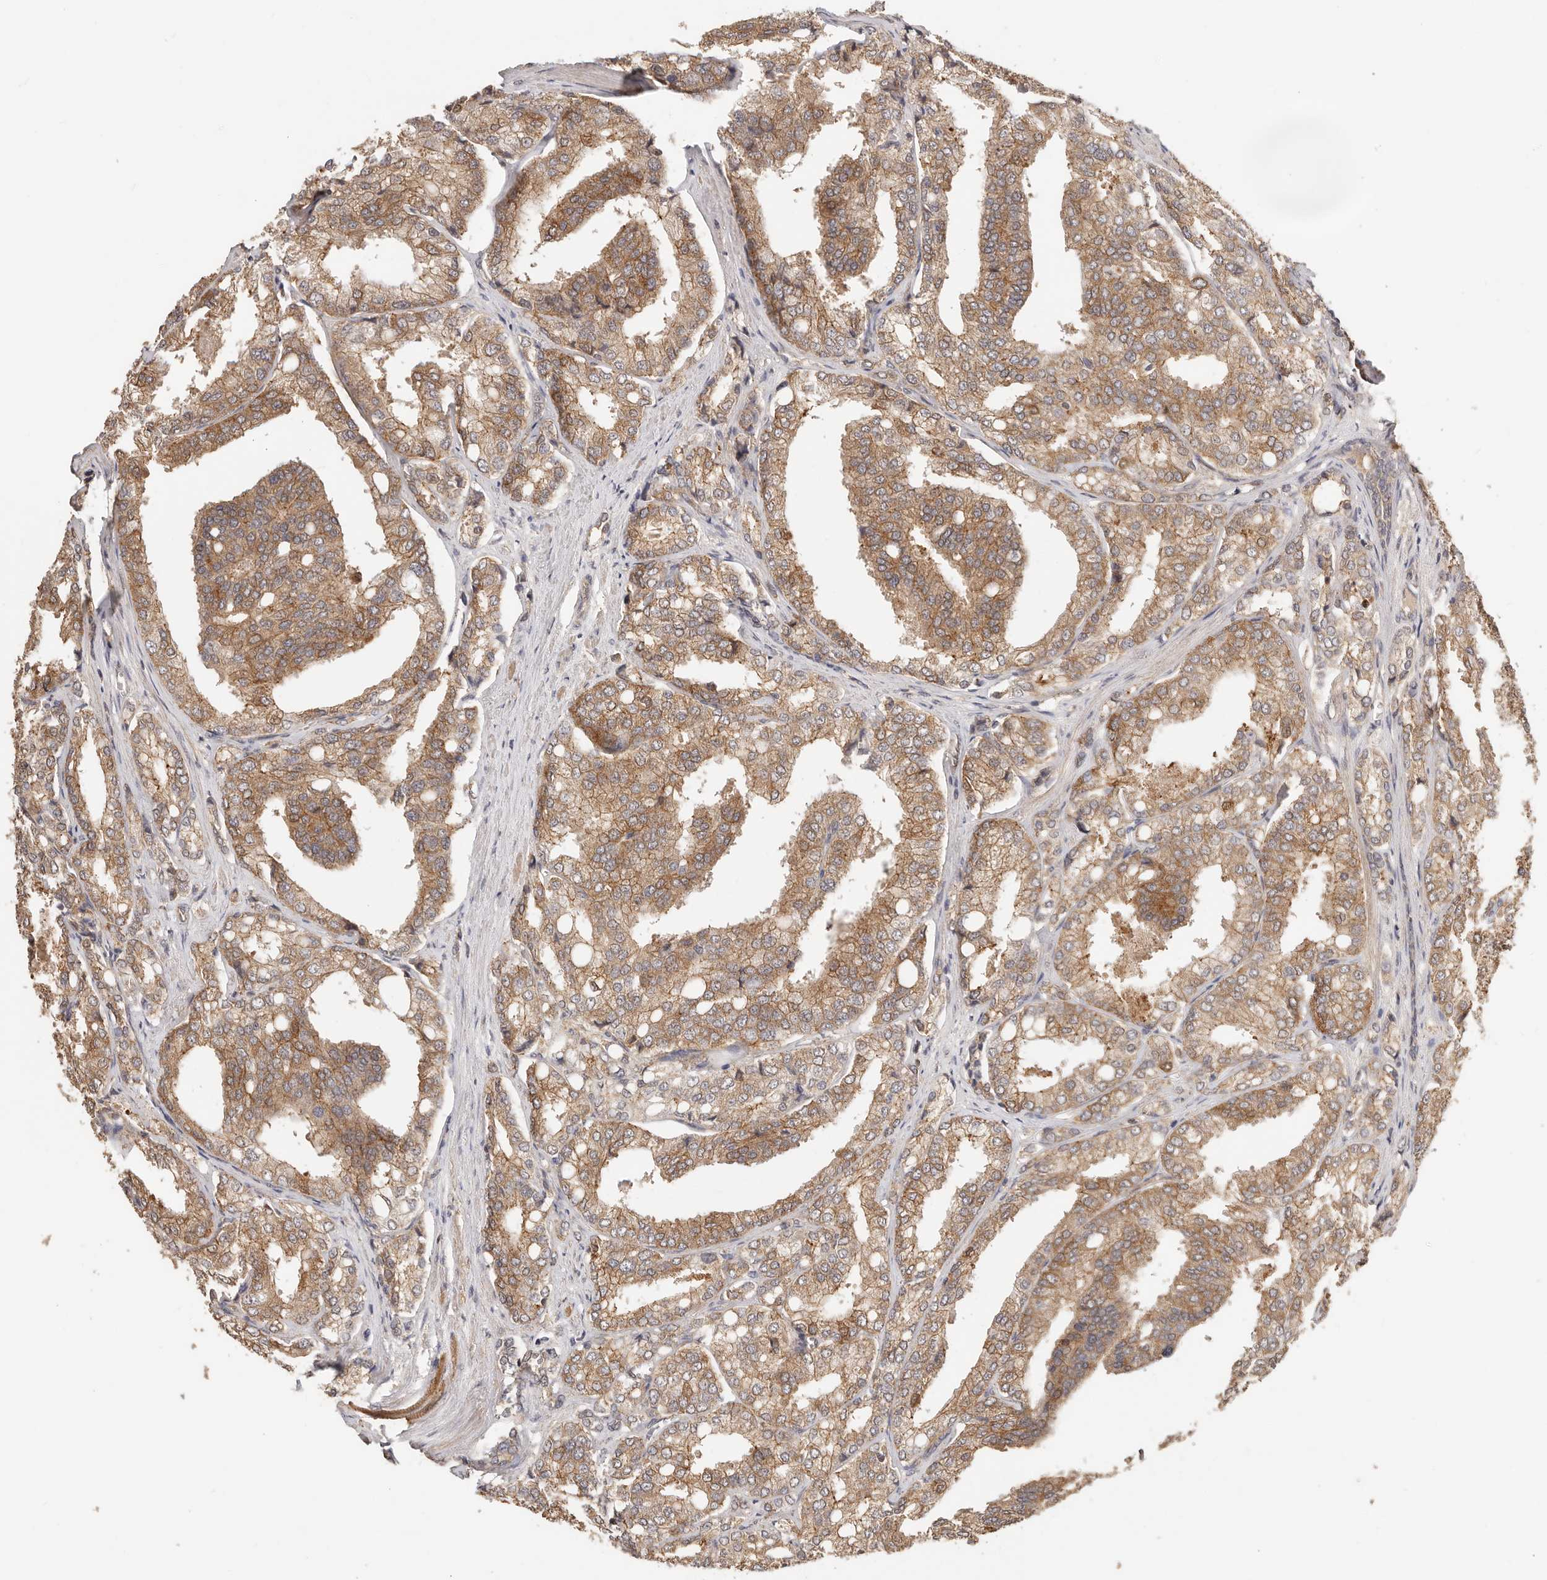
{"staining": {"intensity": "moderate", "quantity": ">75%", "location": "cytoplasmic/membranous"}, "tissue": "prostate cancer", "cell_type": "Tumor cells", "image_type": "cancer", "snomed": [{"axis": "morphology", "description": "Adenocarcinoma, High grade"}, {"axis": "topography", "description": "Prostate"}], "caption": "This photomicrograph demonstrates IHC staining of prostate adenocarcinoma (high-grade), with medium moderate cytoplasmic/membranous expression in about >75% of tumor cells.", "gene": "AFDN", "patient": {"sex": "male", "age": 50}}